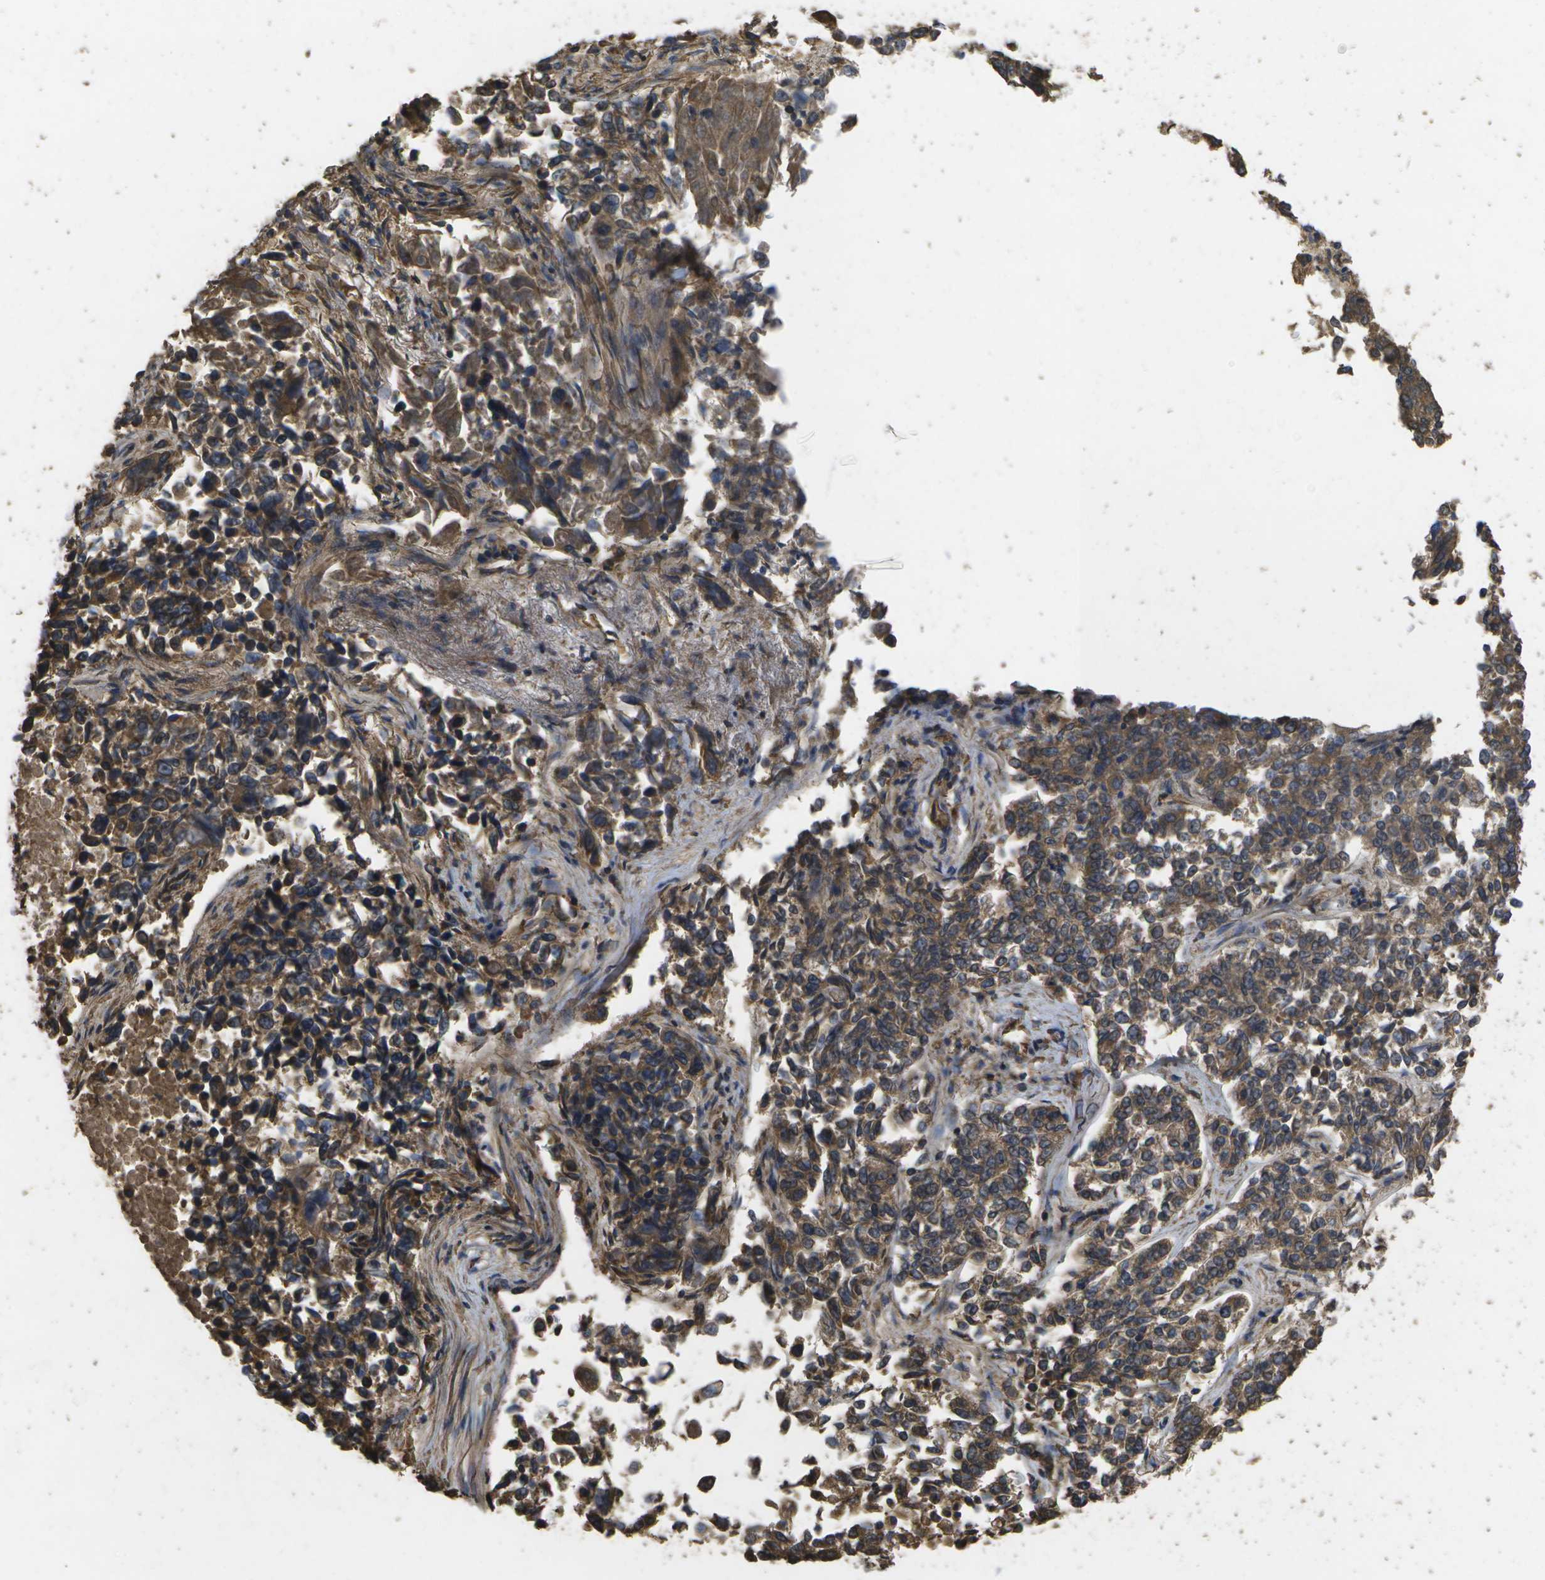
{"staining": {"intensity": "moderate", "quantity": ">75%", "location": "cytoplasmic/membranous"}, "tissue": "lung cancer", "cell_type": "Tumor cells", "image_type": "cancer", "snomed": [{"axis": "morphology", "description": "Adenocarcinoma, NOS"}, {"axis": "topography", "description": "Lung"}], "caption": "Adenocarcinoma (lung) stained for a protein (brown) exhibits moderate cytoplasmic/membranous positive positivity in approximately >75% of tumor cells.", "gene": "SACS", "patient": {"sex": "male", "age": 84}}